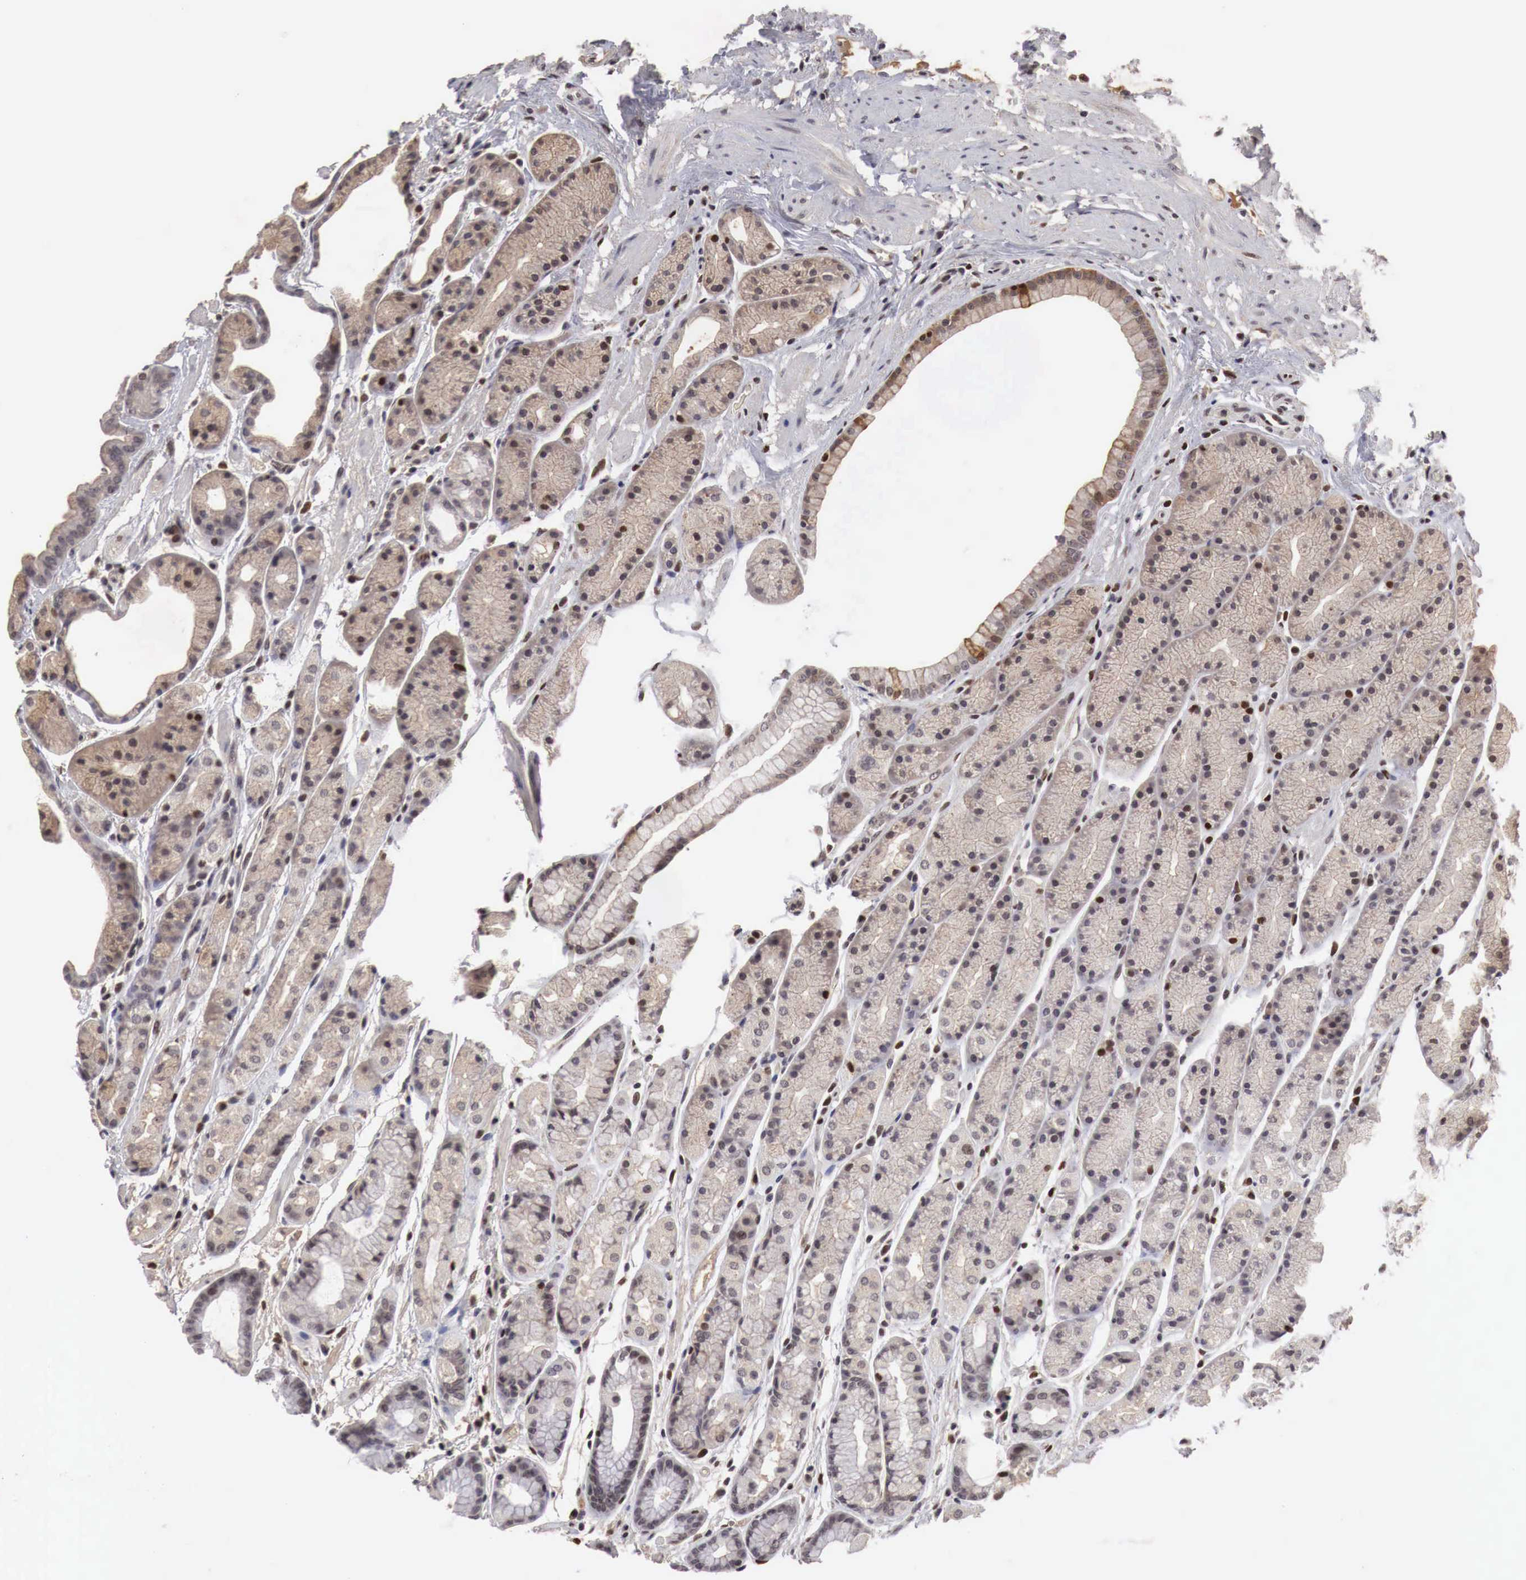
{"staining": {"intensity": "moderate", "quantity": ">75%", "location": "cytoplasmic/membranous,nuclear"}, "tissue": "stomach", "cell_type": "Glandular cells", "image_type": "normal", "snomed": [{"axis": "morphology", "description": "Normal tissue, NOS"}, {"axis": "topography", "description": "Stomach, upper"}], "caption": "Stomach stained with DAB (3,3'-diaminobenzidine) IHC shows medium levels of moderate cytoplasmic/membranous,nuclear positivity in approximately >75% of glandular cells.", "gene": "DACH2", "patient": {"sex": "male", "age": 72}}